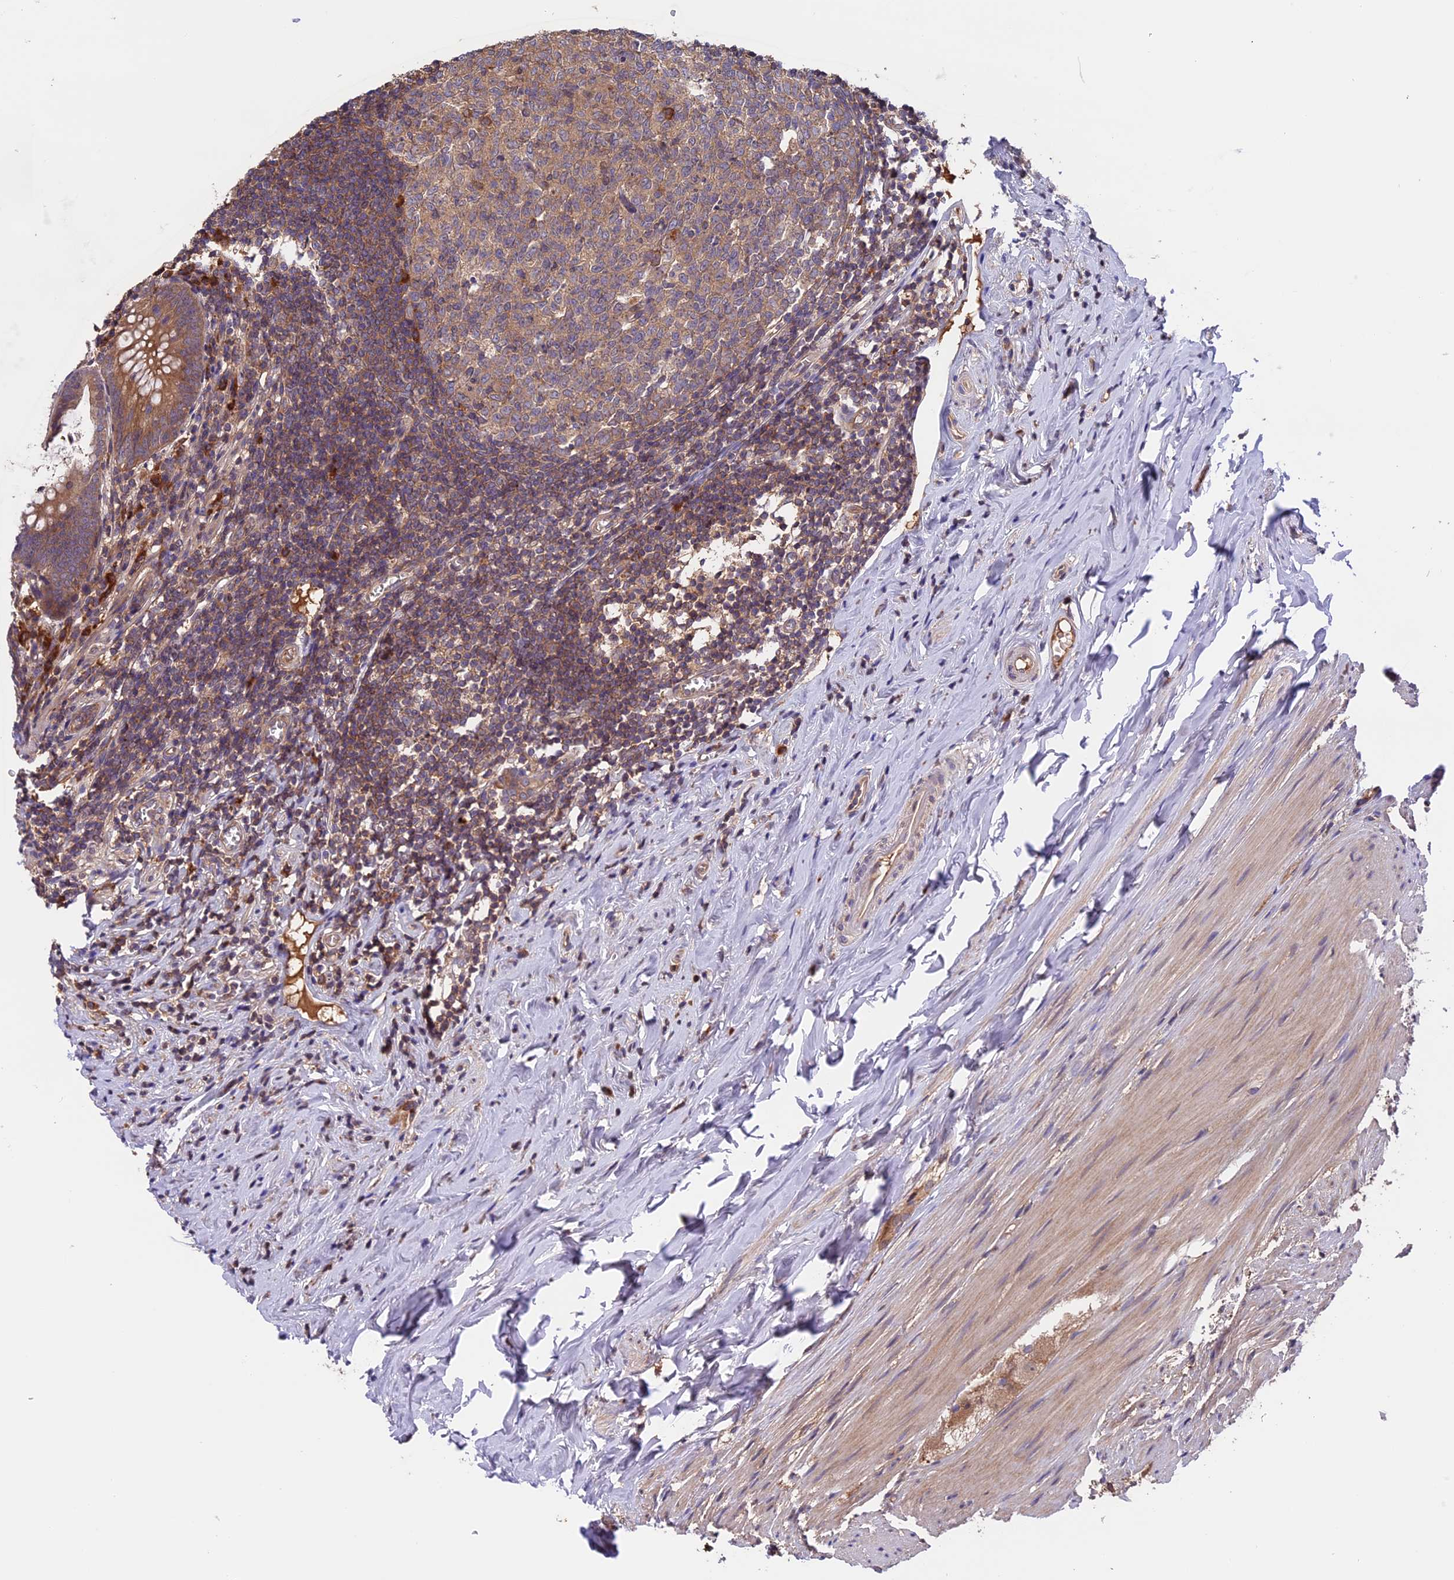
{"staining": {"intensity": "moderate", "quantity": ">75%", "location": "cytoplasmic/membranous"}, "tissue": "appendix", "cell_type": "Glandular cells", "image_type": "normal", "snomed": [{"axis": "morphology", "description": "Normal tissue, NOS"}, {"axis": "topography", "description": "Appendix"}], "caption": "Glandular cells exhibit medium levels of moderate cytoplasmic/membranous expression in about >75% of cells in benign human appendix.", "gene": "SETD6", "patient": {"sex": "female", "age": 51}}